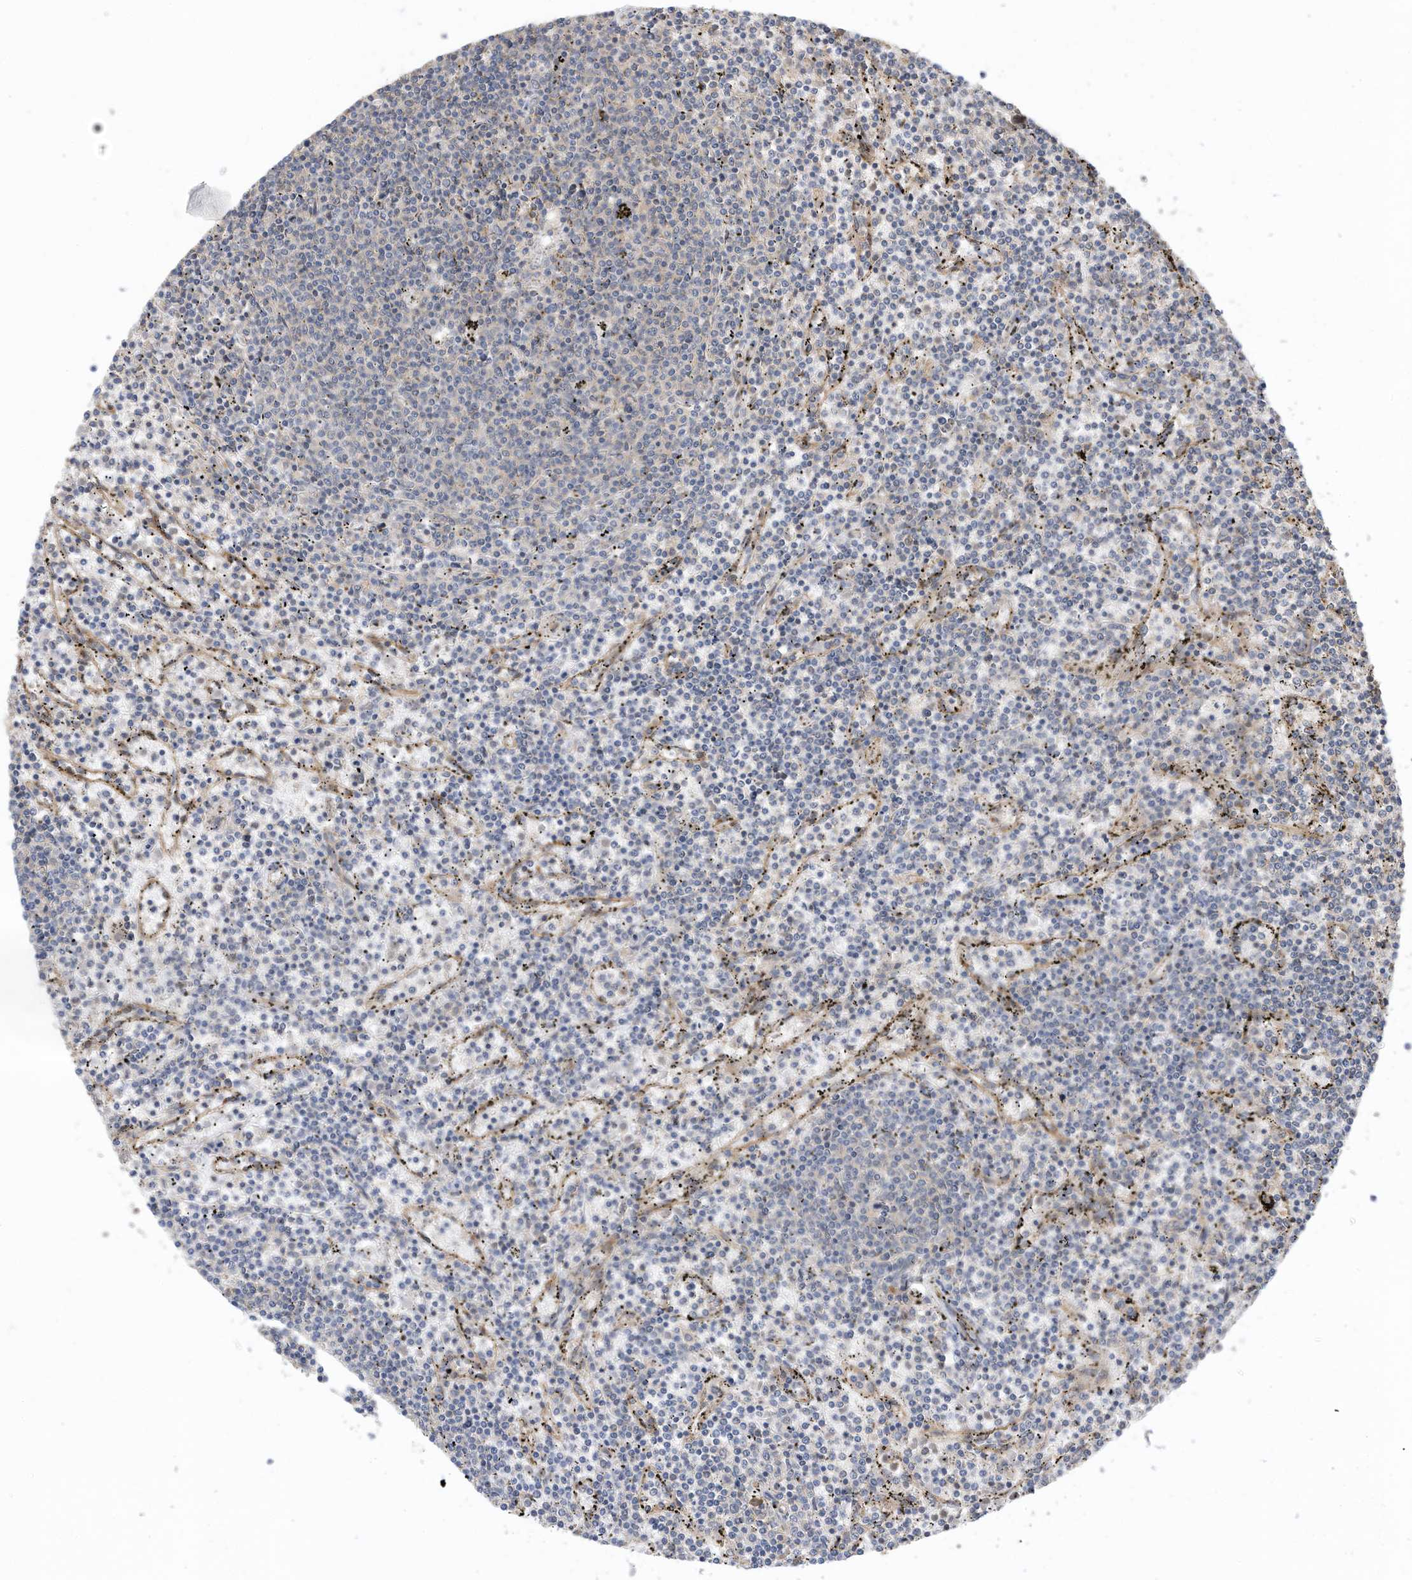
{"staining": {"intensity": "negative", "quantity": "none", "location": "none"}, "tissue": "lymphoma", "cell_type": "Tumor cells", "image_type": "cancer", "snomed": [{"axis": "morphology", "description": "Malignant lymphoma, non-Hodgkin's type, Low grade"}, {"axis": "topography", "description": "Spleen"}], "caption": "Immunohistochemistry photomicrograph of neoplastic tissue: human low-grade malignant lymphoma, non-Hodgkin's type stained with DAB exhibits no significant protein staining in tumor cells.", "gene": "REC8", "patient": {"sex": "female", "age": 50}}